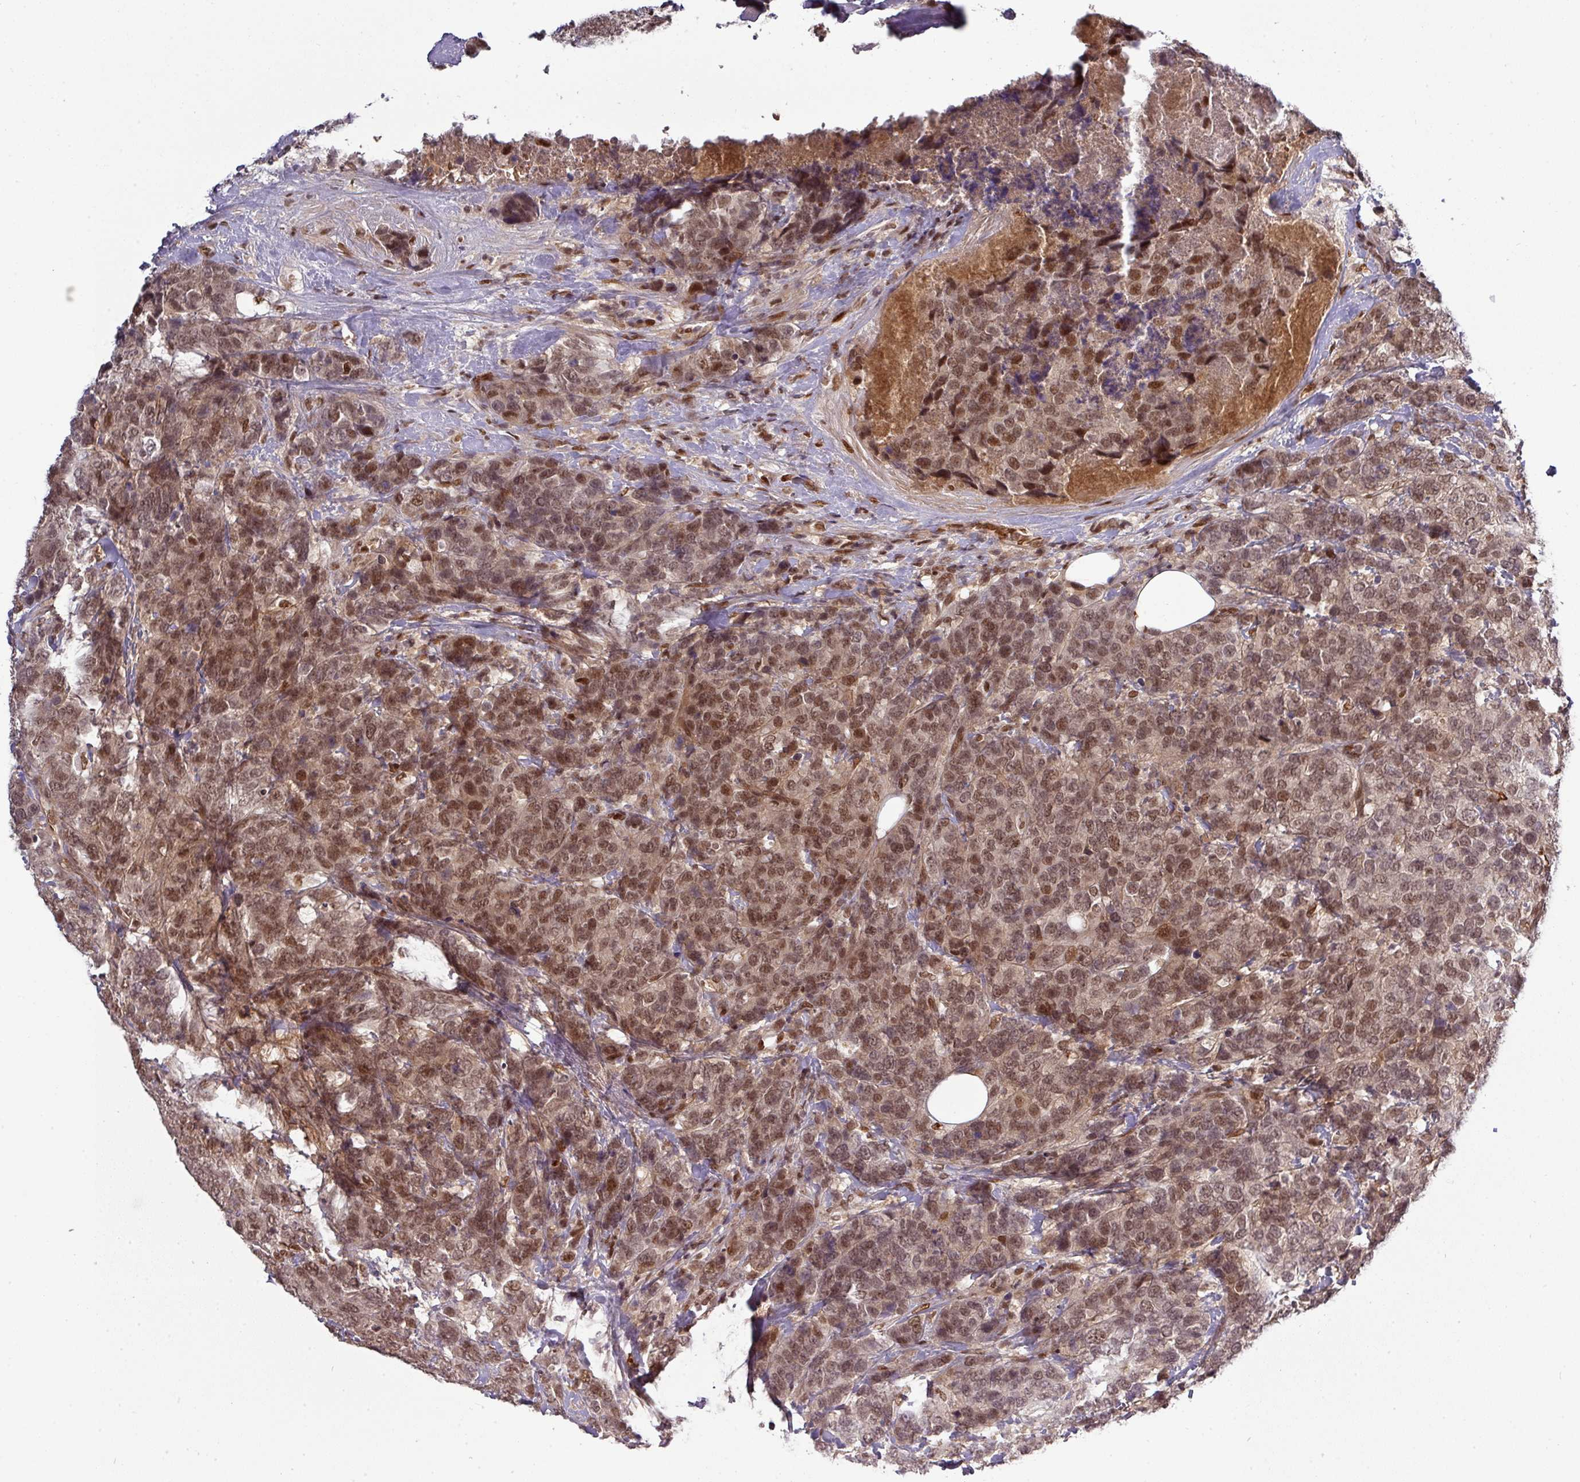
{"staining": {"intensity": "strong", "quantity": ">75%", "location": "nuclear"}, "tissue": "breast cancer", "cell_type": "Tumor cells", "image_type": "cancer", "snomed": [{"axis": "morphology", "description": "Lobular carcinoma"}, {"axis": "topography", "description": "Breast"}], "caption": "IHC (DAB) staining of human breast cancer (lobular carcinoma) displays strong nuclear protein positivity in about >75% of tumor cells.", "gene": "CIC", "patient": {"sex": "female", "age": 59}}